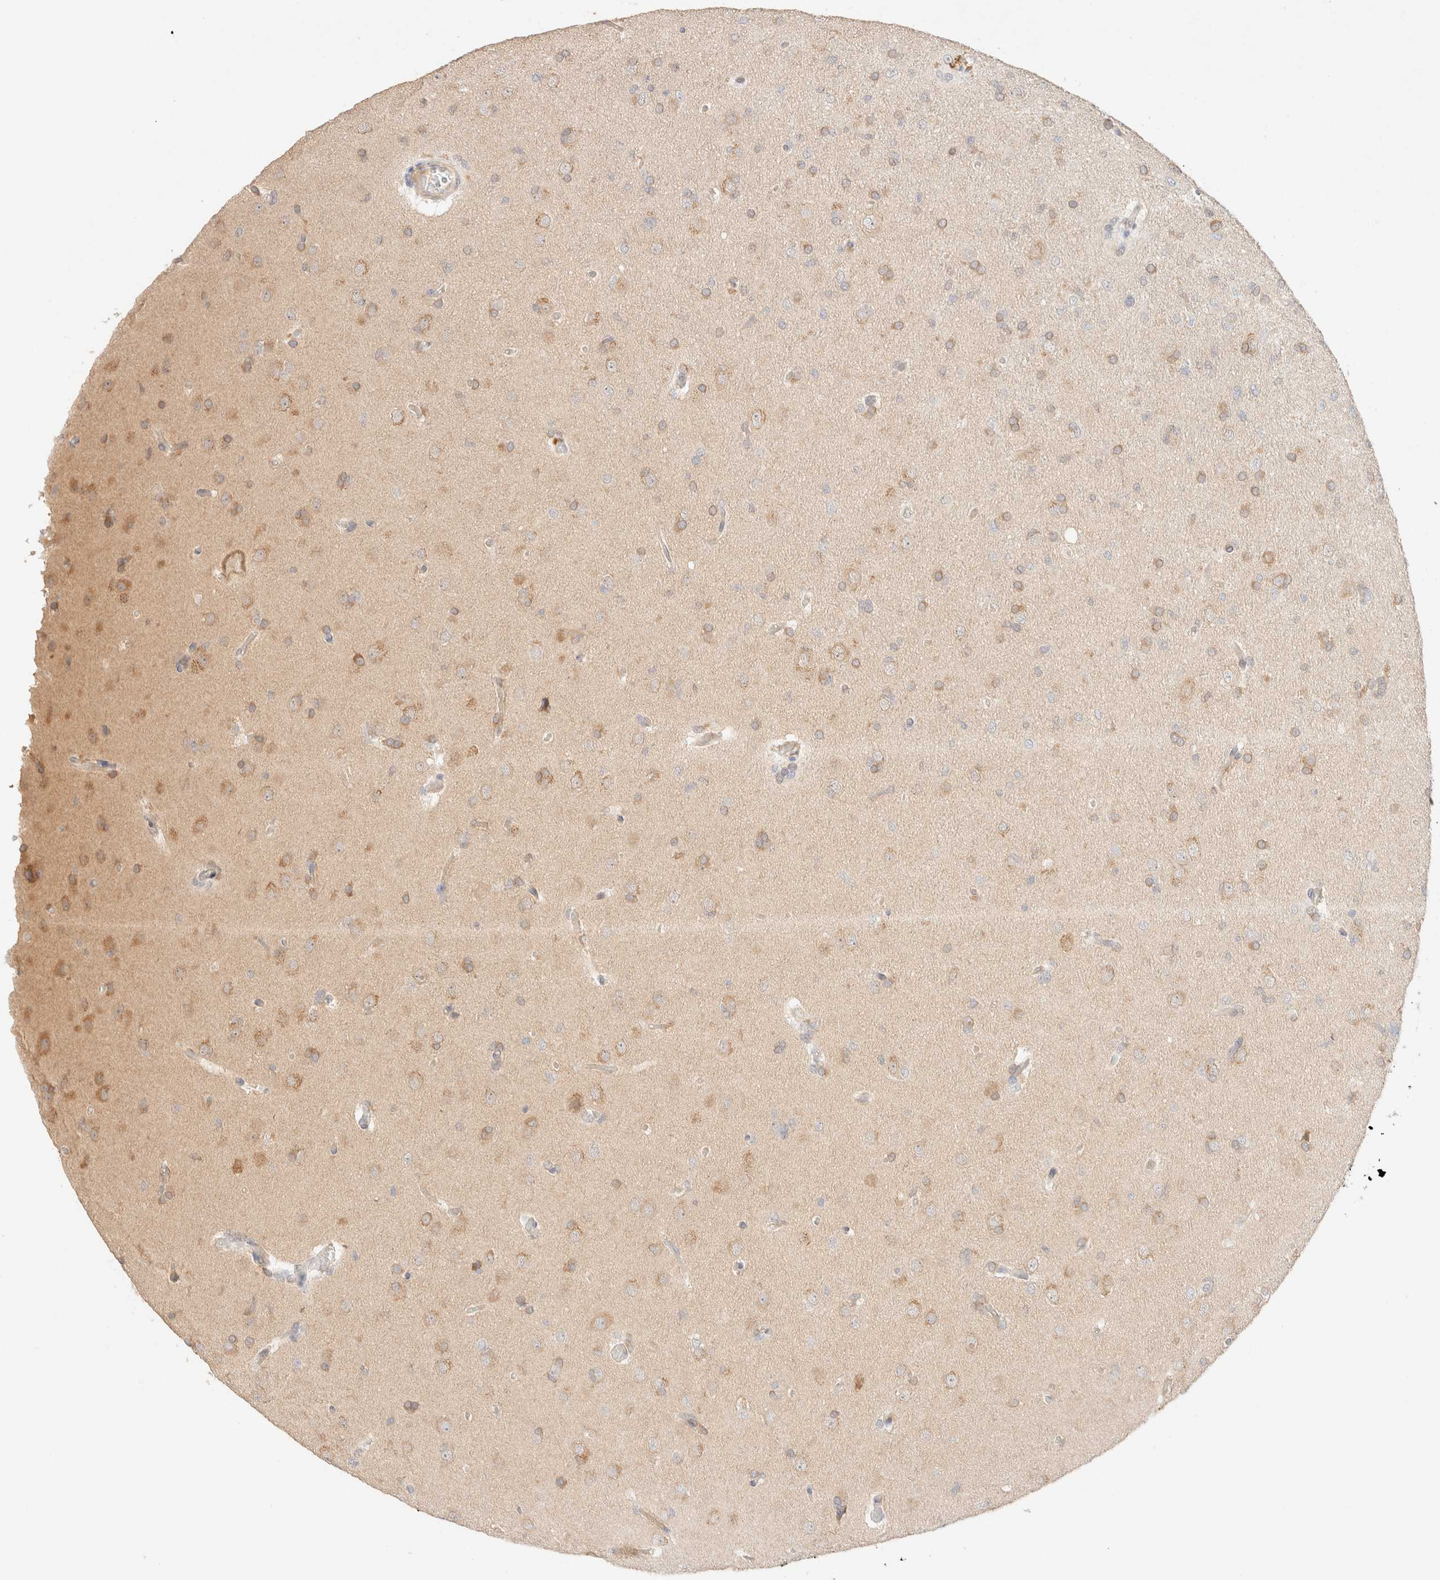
{"staining": {"intensity": "moderate", "quantity": "25%-75%", "location": "cytoplasmic/membranous"}, "tissue": "glioma", "cell_type": "Tumor cells", "image_type": "cancer", "snomed": [{"axis": "morphology", "description": "Glioma, malignant, High grade"}, {"axis": "topography", "description": "Cerebral cortex"}], "caption": "An image showing moderate cytoplasmic/membranous expression in about 25%-75% of tumor cells in glioma, as visualized by brown immunohistochemical staining.", "gene": "CSNK1E", "patient": {"sex": "female", "age": 36}}